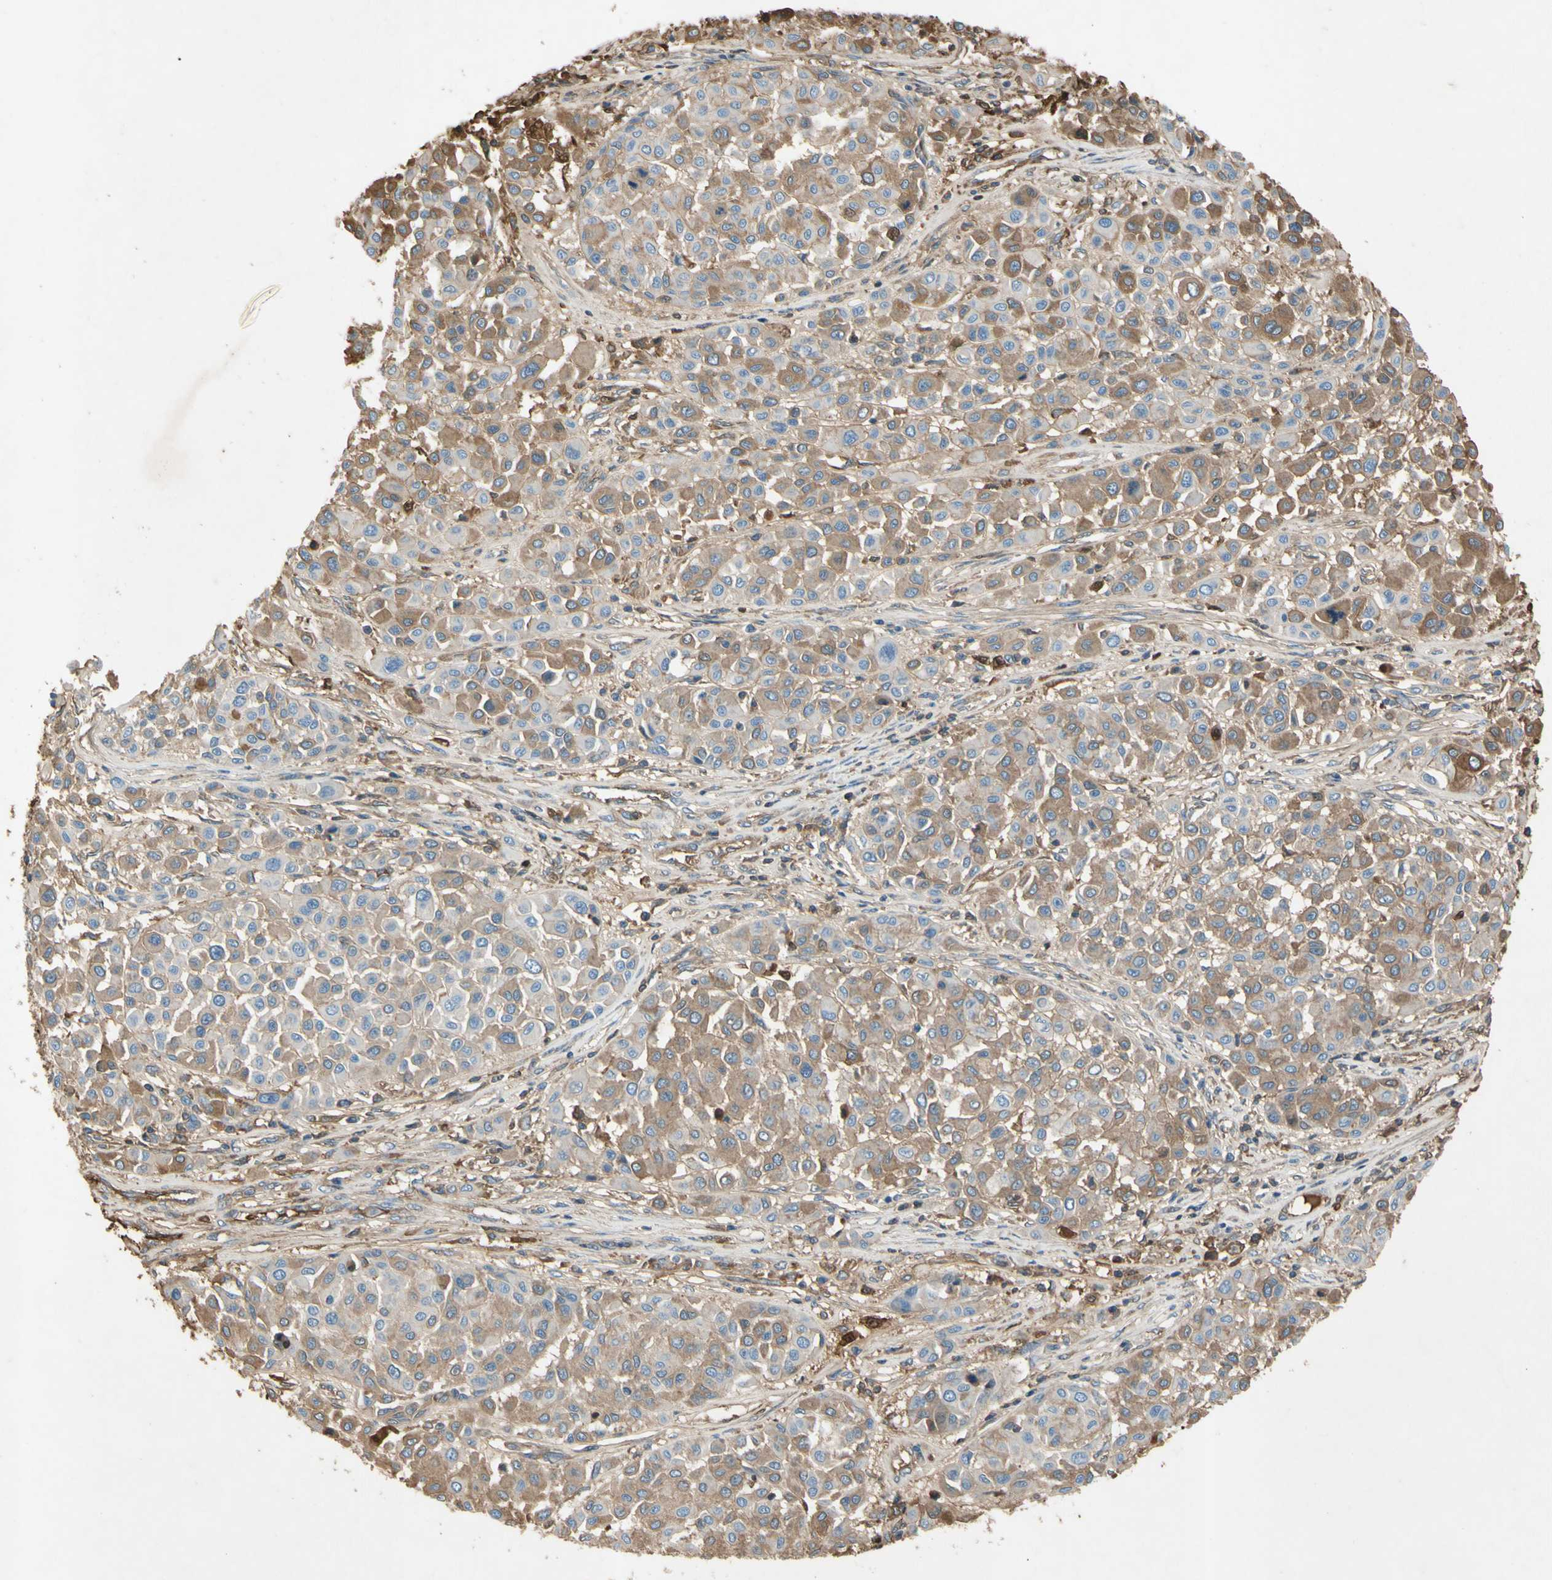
{"staining": {"intensity": "moderate", "quantity": ">75%", "location": "cytoplasmic/membranous"}, "tissue": "melanoma", "cell_type": "Tumor cells", "image_type": "cancer", "snomed": [{"axis": "morphology", "description": "Malignant melanoma, Metastatic site"}, {"axis": "topography", "description": "Soft tissue"}], "caption": "Human malignant melanoma (metastatic site) stained with a protein marker demonstrates moderate staining in tumor cells.", "gene": "TIMP2", "patient": {"sex": "male", "age": 41}}